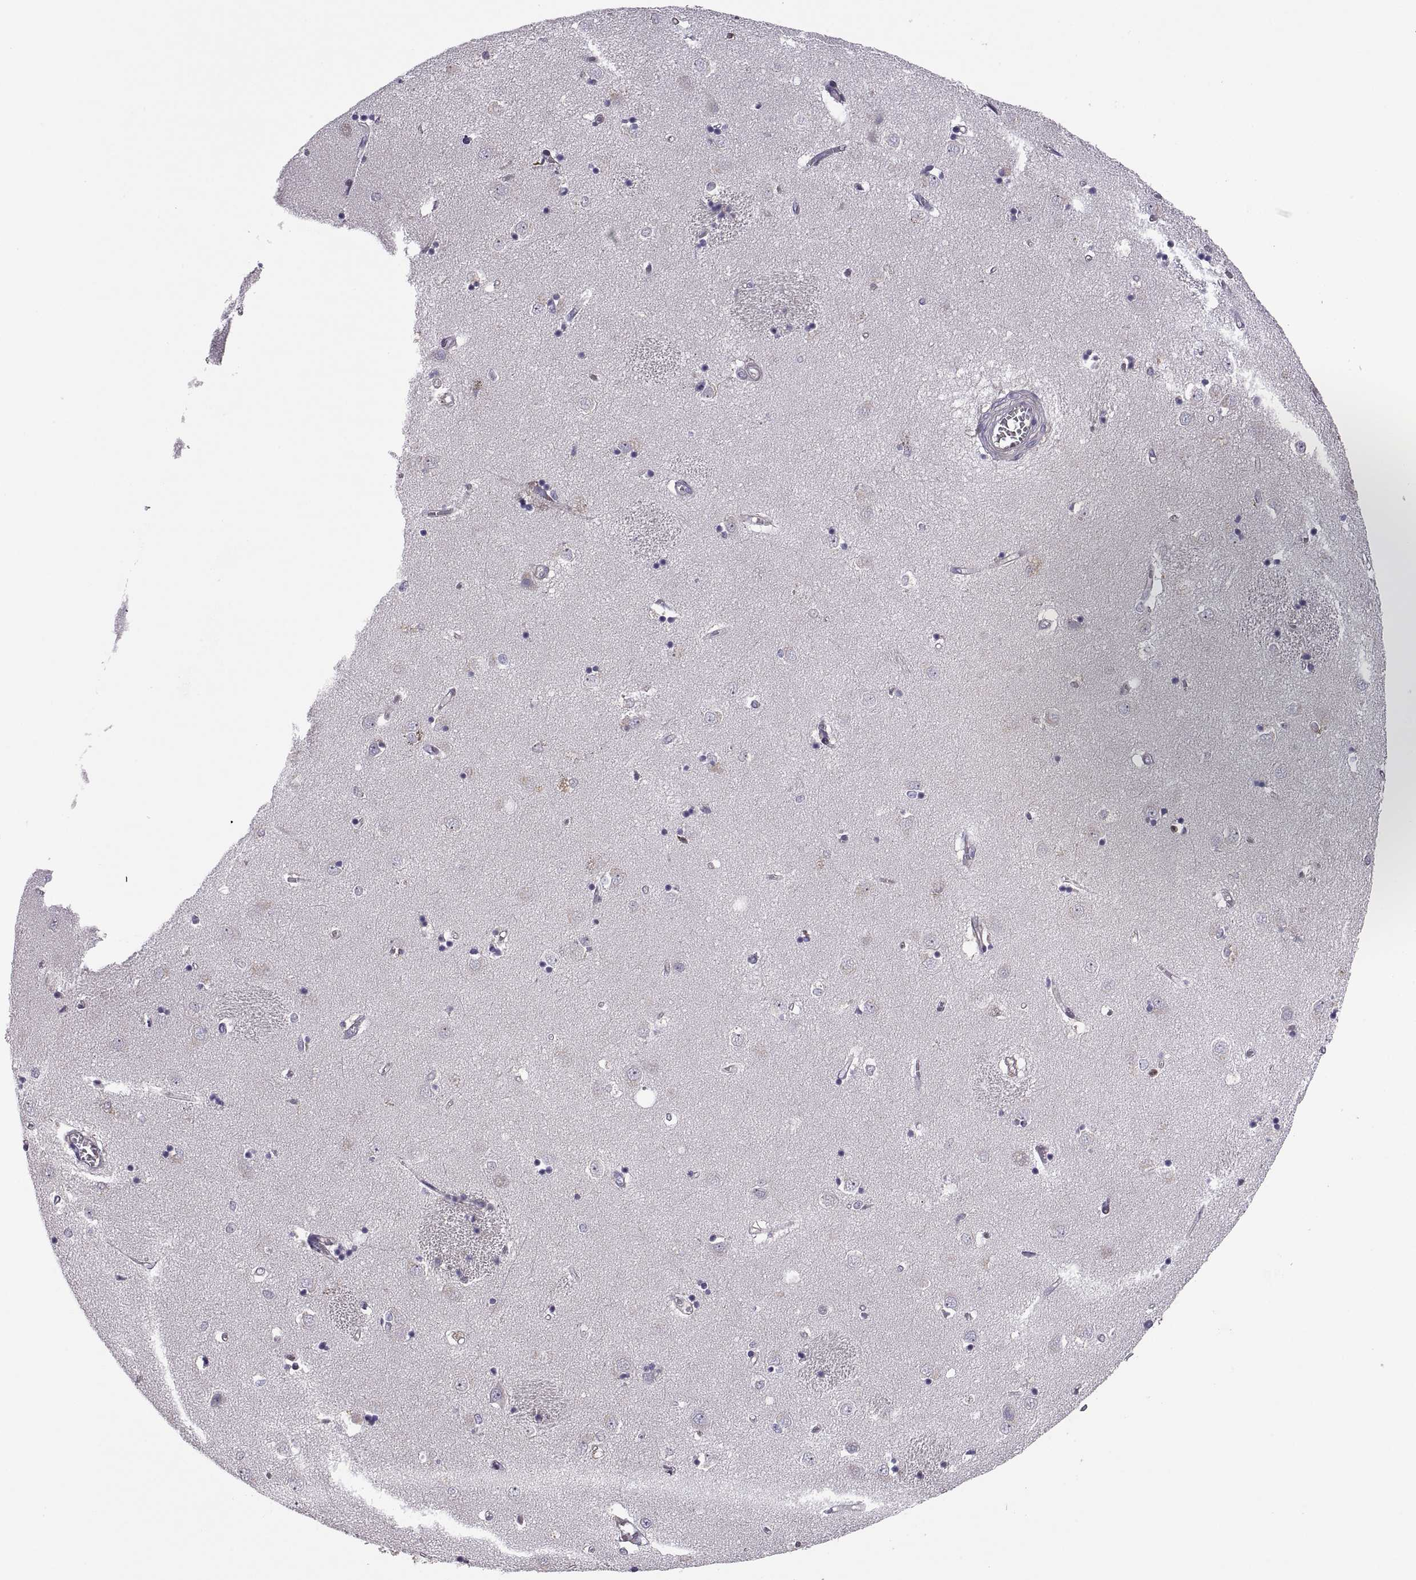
{"staining": {"intensity": "negative", "quantity": "none", "location": "none"}, "tissue": "caudate", "cell_type": "Glial cells", "image_type": "normal", "snomed": [{"axis": "morphology", "description": "Normal tissue, NOS"}, {"axis": "topography", "description": "Lateral ventricle wall"}], "caption": "Caudate was stained to show a protein in brown. There is no significant positivity in glial cells. The staining is performed using DAB brown chromogen with nuclei counter-stained in using hematoxylin.", "gene": "SPATA32", "patient": {"sex": "male", "age": 54}}